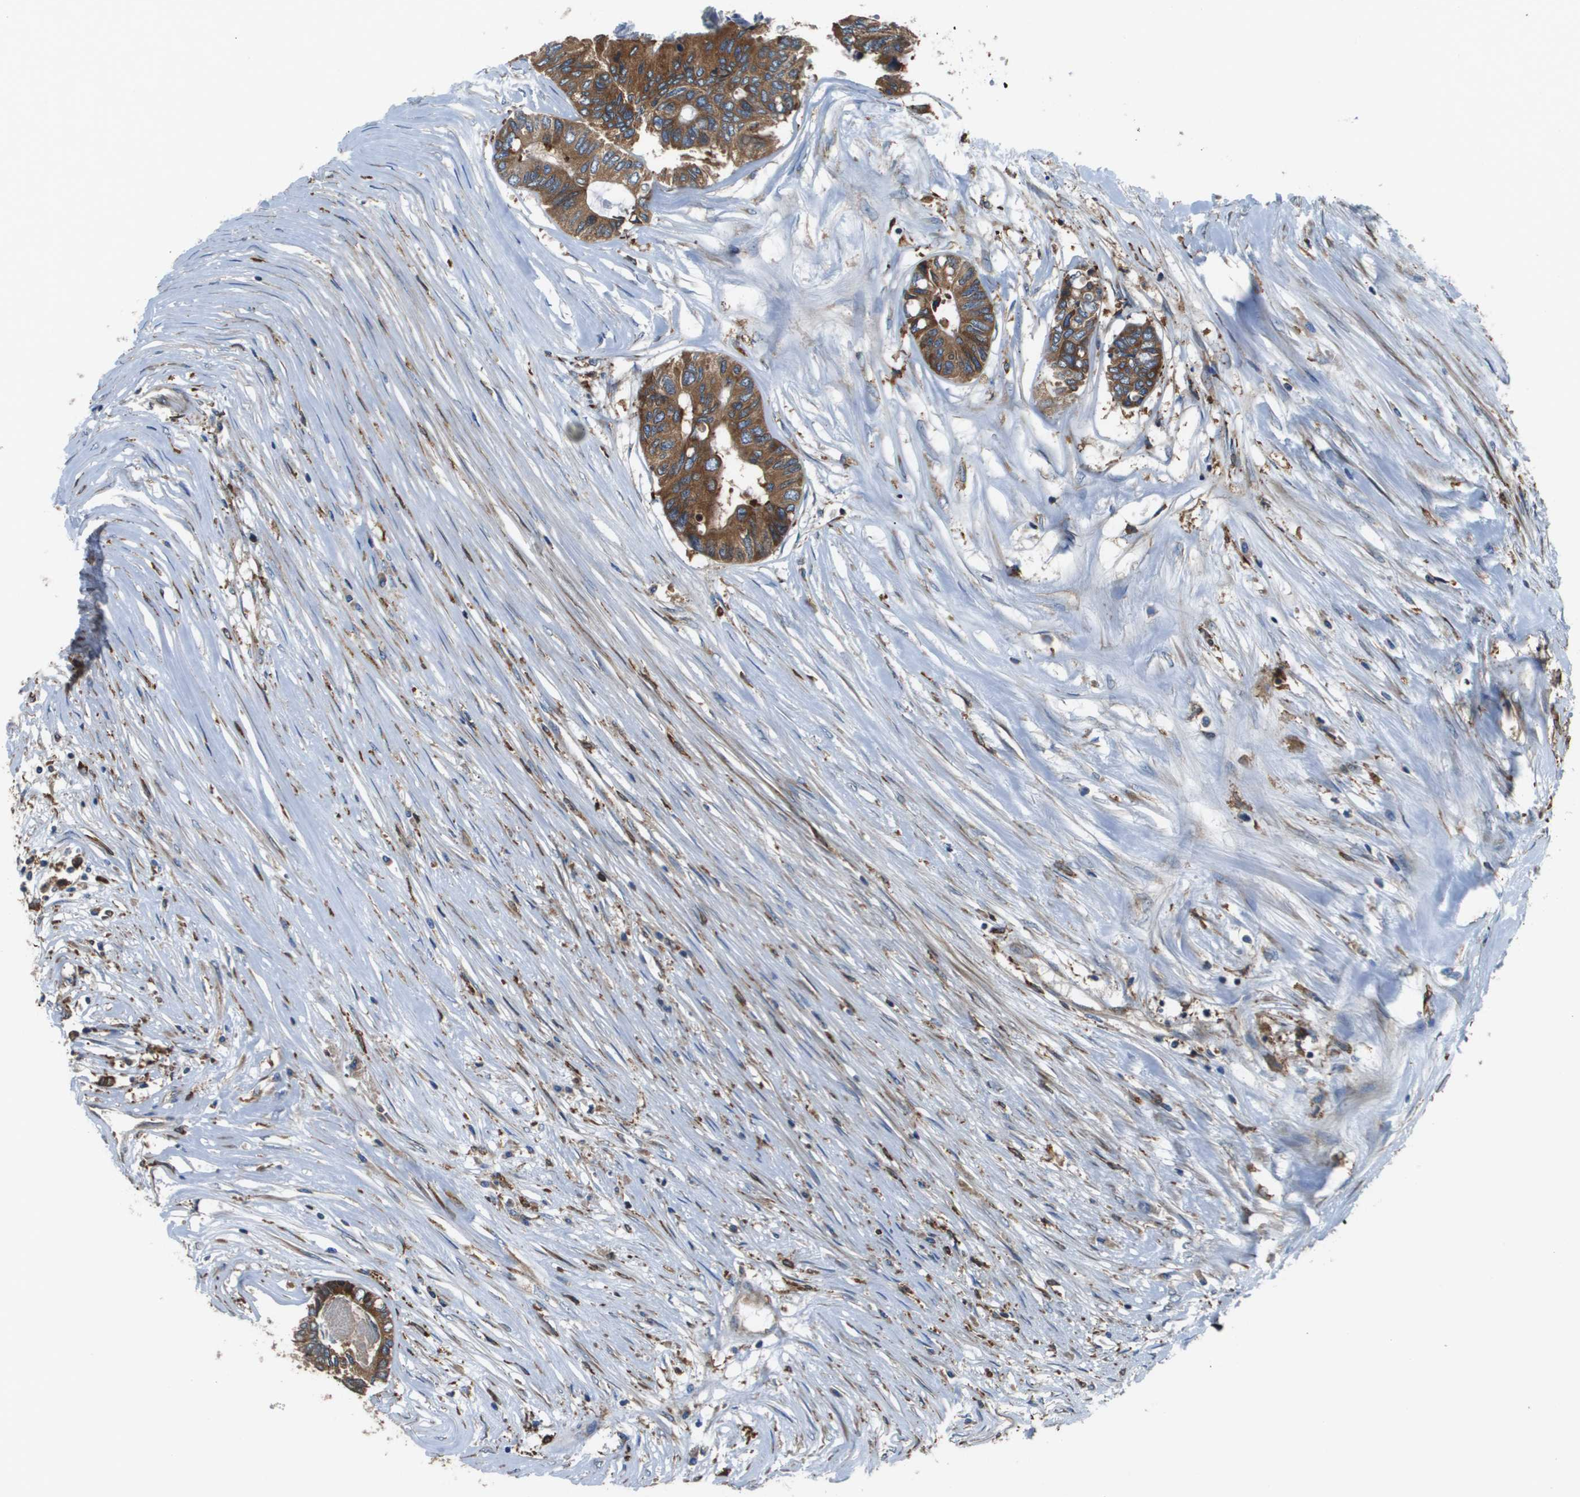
{"staining": {"intensity": "strong", "quantity": ">75%", "location": "cytoplasmic/membranous"}, "tissue": "colorectal cancer", "cell_type": "Tumor cells", "image_type": "cancer", "snomed": [{"axis": "morphology", "description": "Adenocarcinoma, NOS"}, {"axis": "topography", "description": "Rectum"}], "caption": "This is an image of IHC staining of colorectal cancer, which shows strong expression in the cytoplasmic/membranous of tumor cells.", "gene": "CNPY3", "patient": {"sex": "male", "age": 63}}